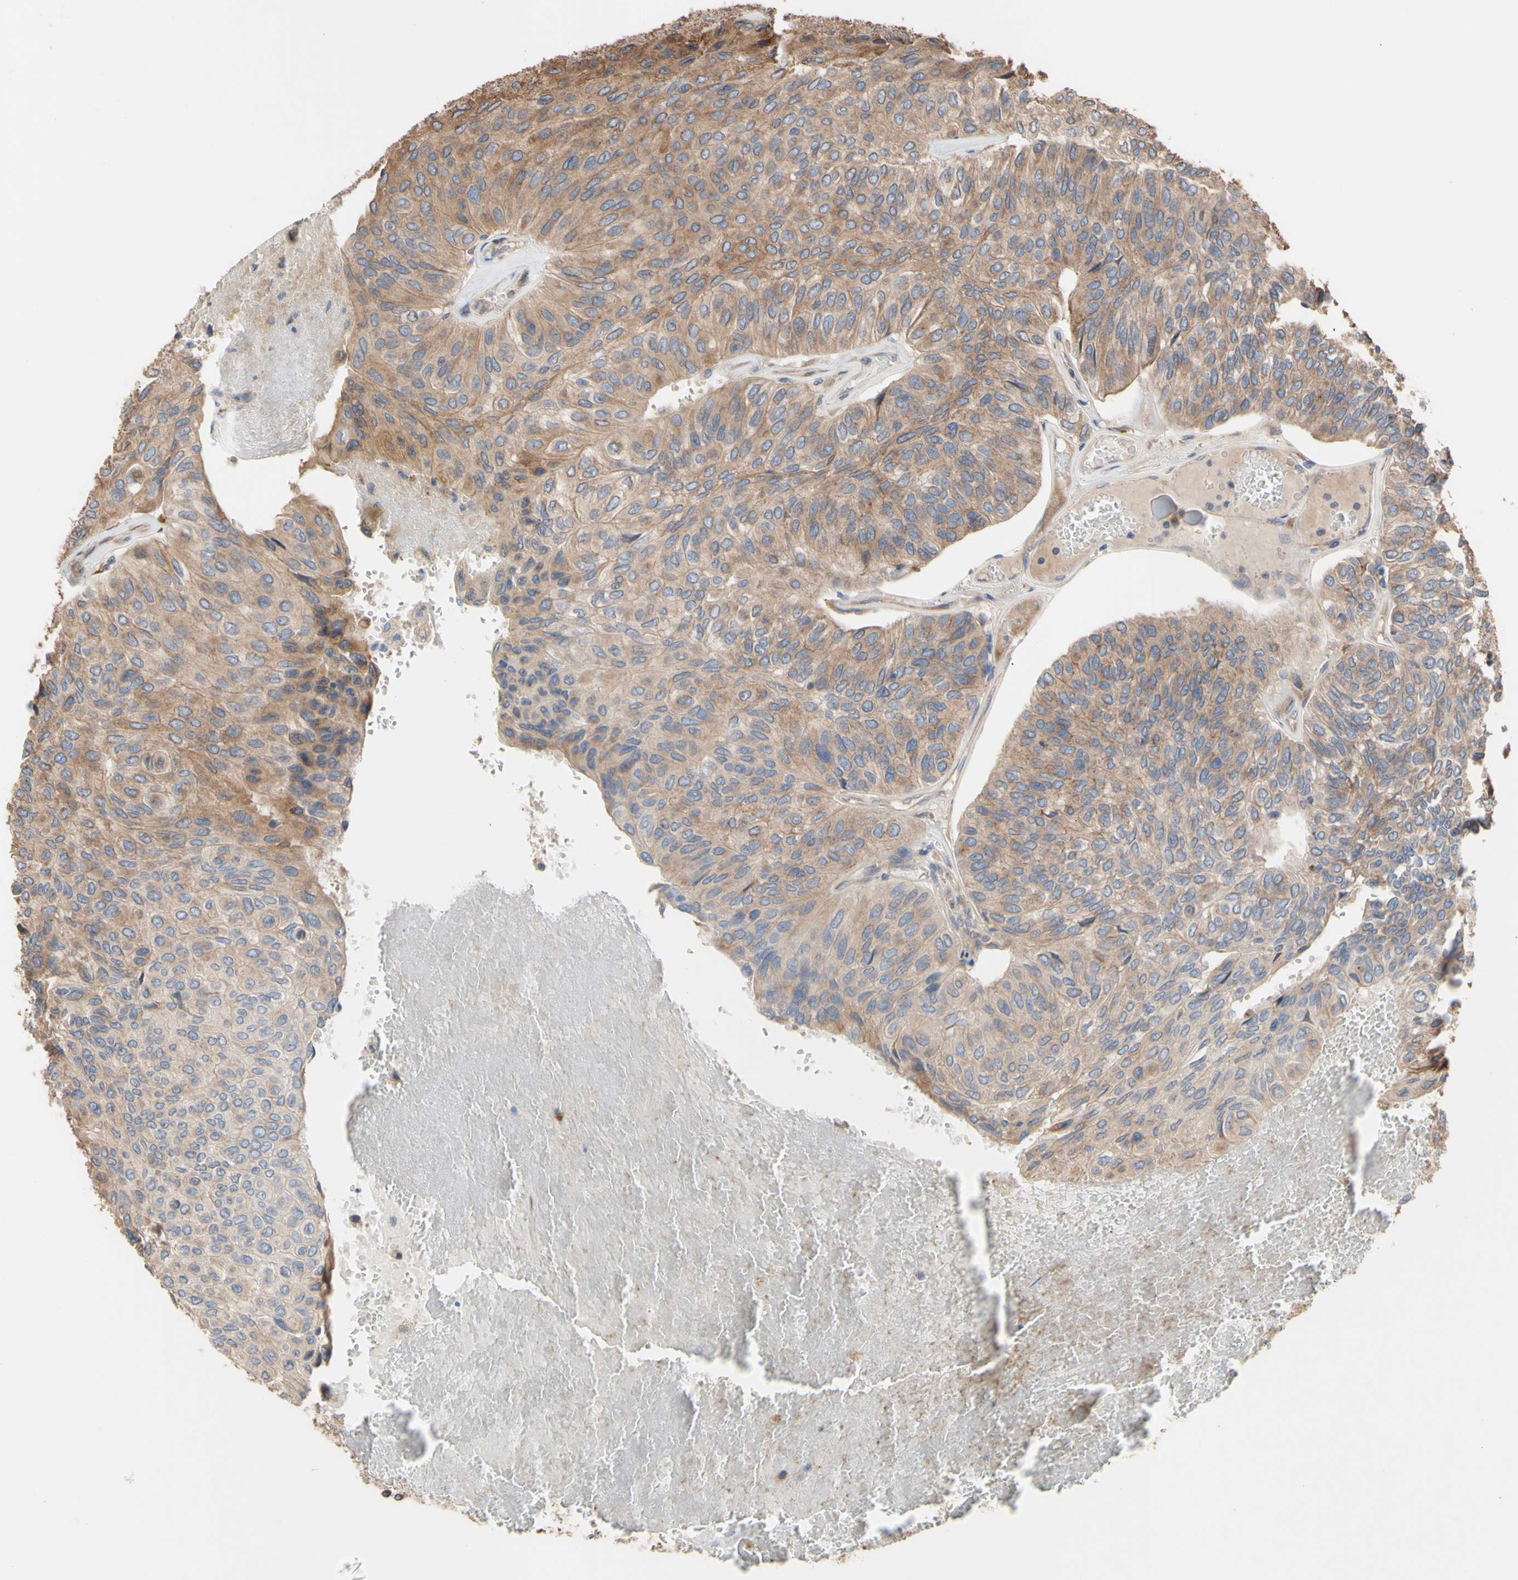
{"staining": {"intensity": "moderate", "quantity": "25%-75%", "location": "cytoplasmic/membranous"}, "tissue": "urothelial cancer", "cell_type": "Tumor cells", "image_type": "cancer", "snomed": [{"axis": "morphology", "description": "Urothelial carcinoma, High grade"}, {"axis": "topography", "description": "Urinary bladder"}], "caption": "A brown stain highlights moderate cytoplasmic/membranous expression of a protein in urothelial cancer tumor cells. (DAB (3,3'-diaminobenzidine) = brown stain, brightfield microscopy at high magnification).", "gene": "NECTIN3", "patient": {"sex": "male", "age": 66}}